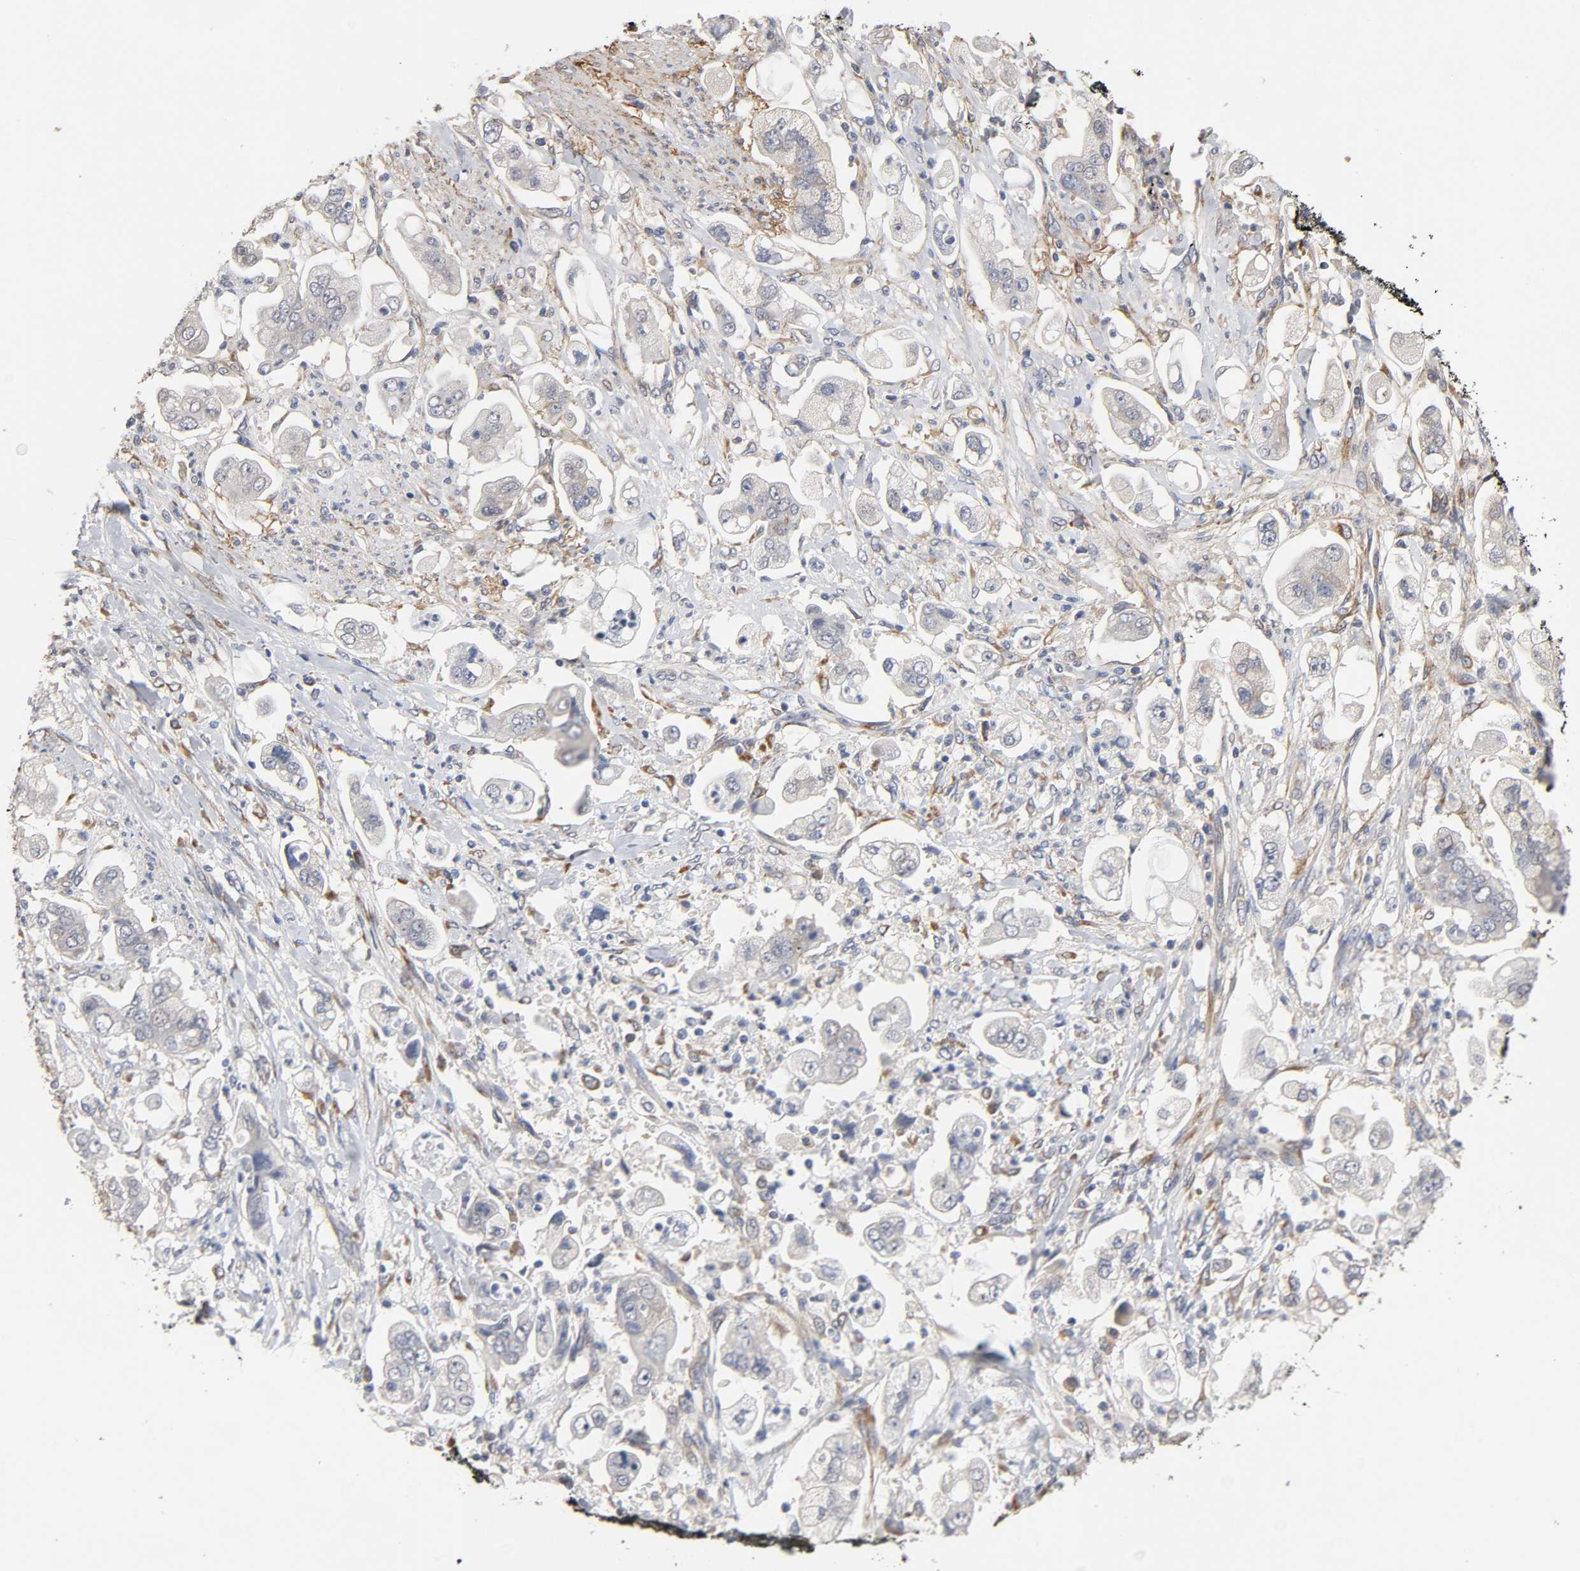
{"staining": {"intensity": "negative", "quantity": "none", "location": "none"}, "tissue": "stomach cancer", "cell_type": "Tumor cells", "image_type": "cancer", "snomed": [{"axis": "morphology", "description": "Adenocarcinoma, NOS"}, {"axis": "topography", "description": "Stomach"}], "caption": "Micrograph shows no protein expression in tumor cells of adenocarcinoma (stomach) tissue.", "gene": "HDLBP", "patient": {"sex": "male", "age": 62}}